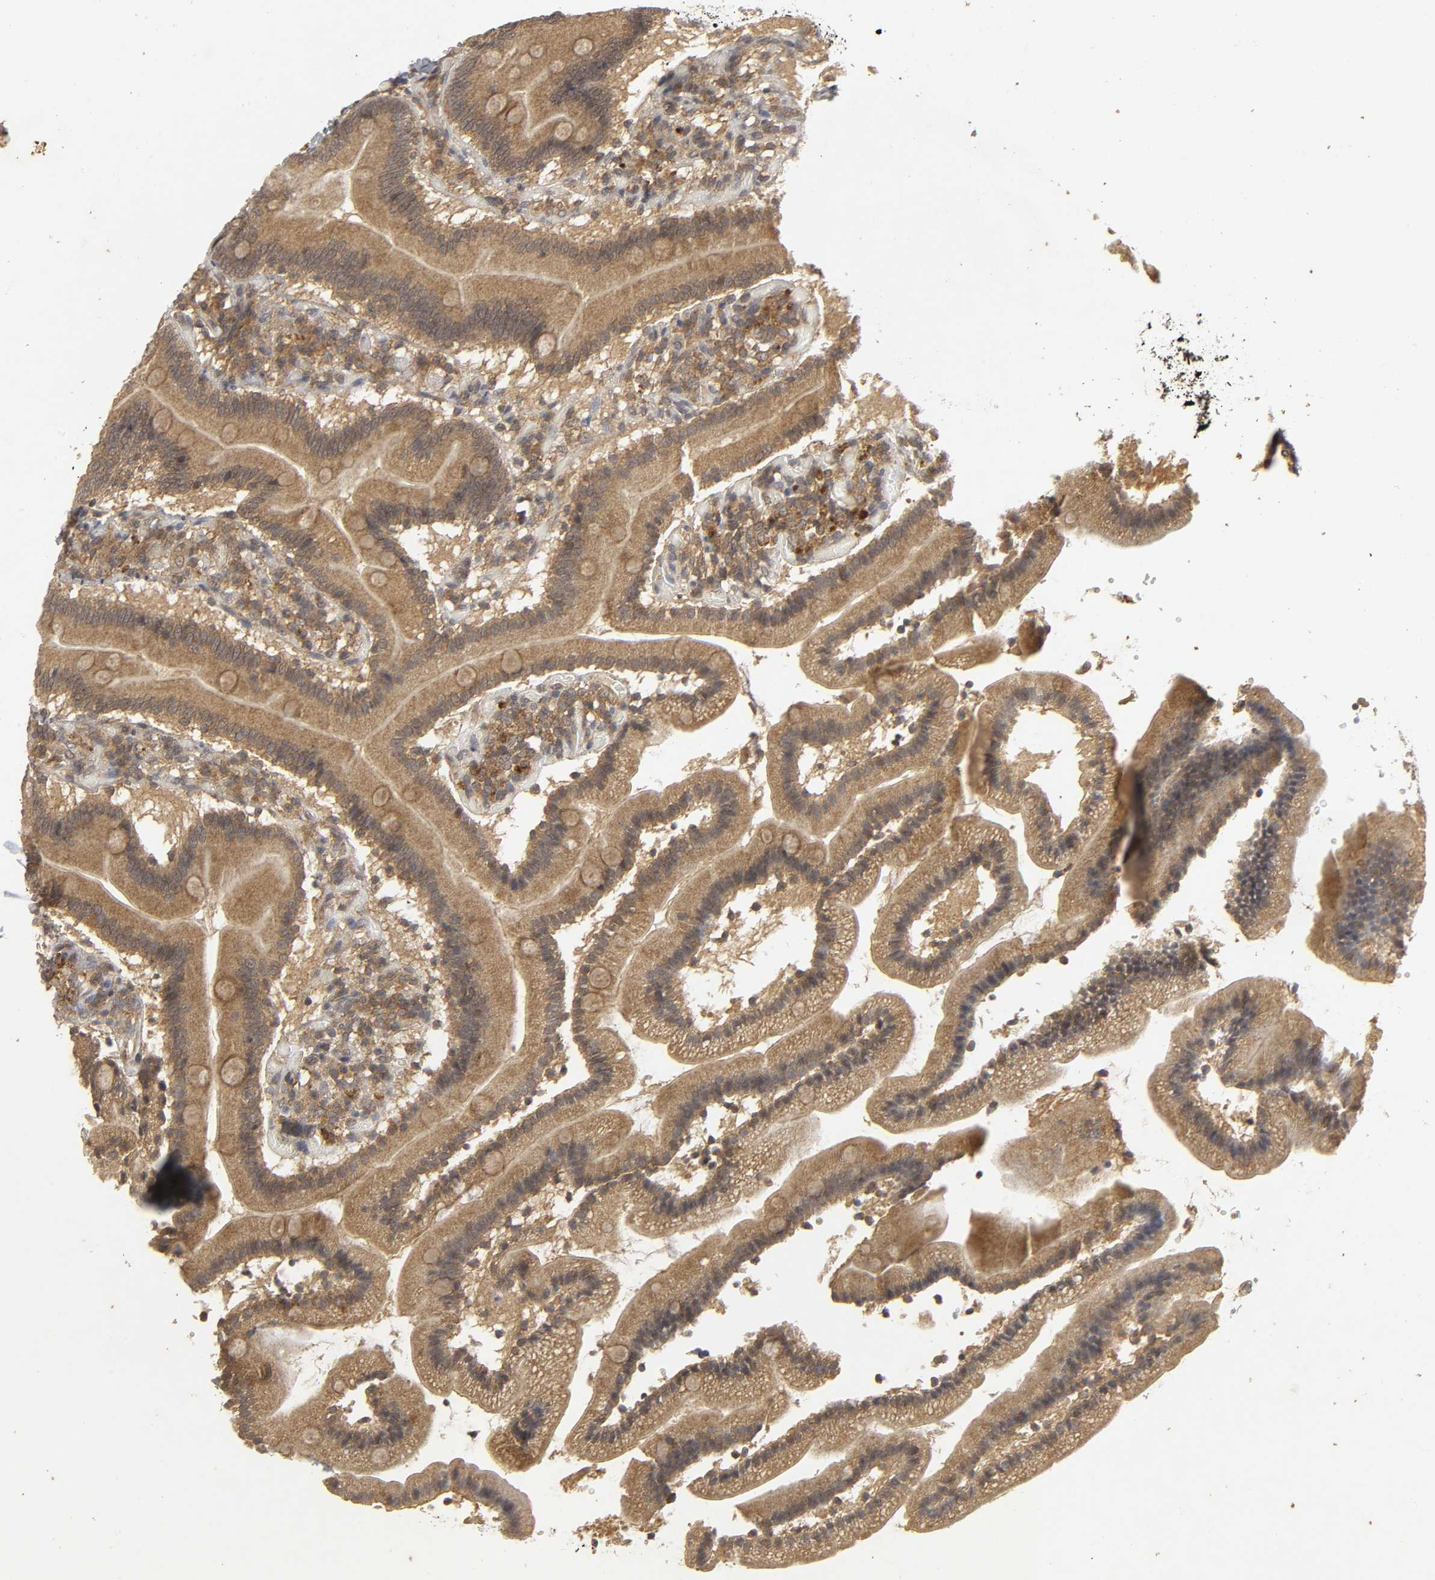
{"staining": {"intensity": "moderate", "quantity": ">75%", "location": "cytoplasmic/membranous"}, "tissue": "duodenum", "cell_type": "Glandular cells", "image_type": "normal", "snomed": [{"axis": "morphology", "description": "Normal tissue, NOS"}, {"axis": "topography", "description": "Duodenum"}], "caption": "Protein analysis of normal duodenum shows moderate cytoplasmic/membranous positivity in about >75% of glandular cells.", "gene": "TRAF6", "patient": {"sex": "male", "age": 66}}